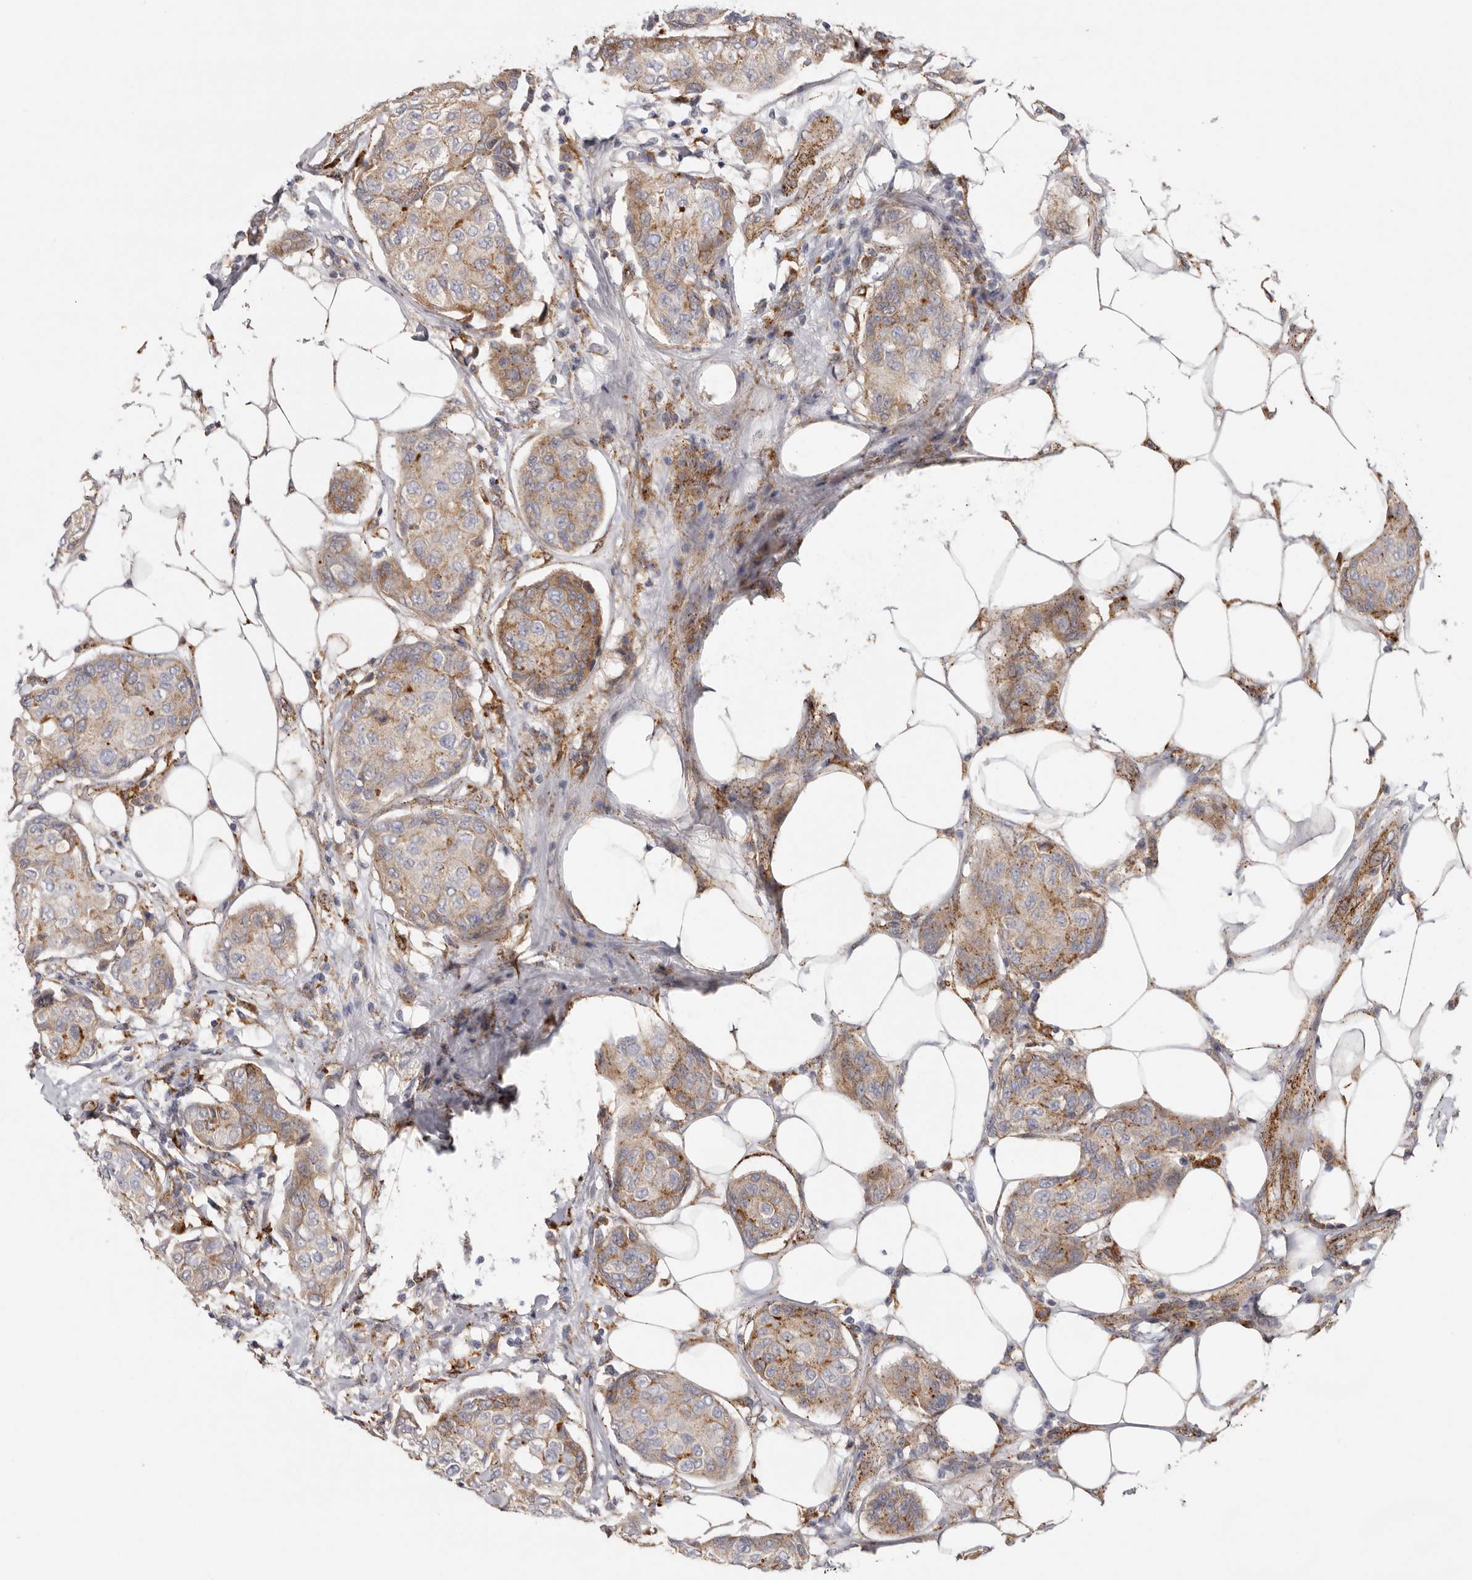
{"staining": {"intensity": "weak", "quantity": "25%-75%", "location": "cytoplasmic/membranous"}, "tissue": "breast cancer", "cell_type": "Tumor cells", "image_type": "cancer", "snomed": [{"axis": "morphology", "description": "Duct carcinoma"}, {"axis": "topography", "description": "Breast"}], "caption": "An image showing weak cytoplasmic/membranous positivity in approximately 25%-75% of tumor cells in breast cancer, as visualized by brown immunohistochemical staining.", "gene": "GRN", "patient": {"sex": "female", "age": 80}}